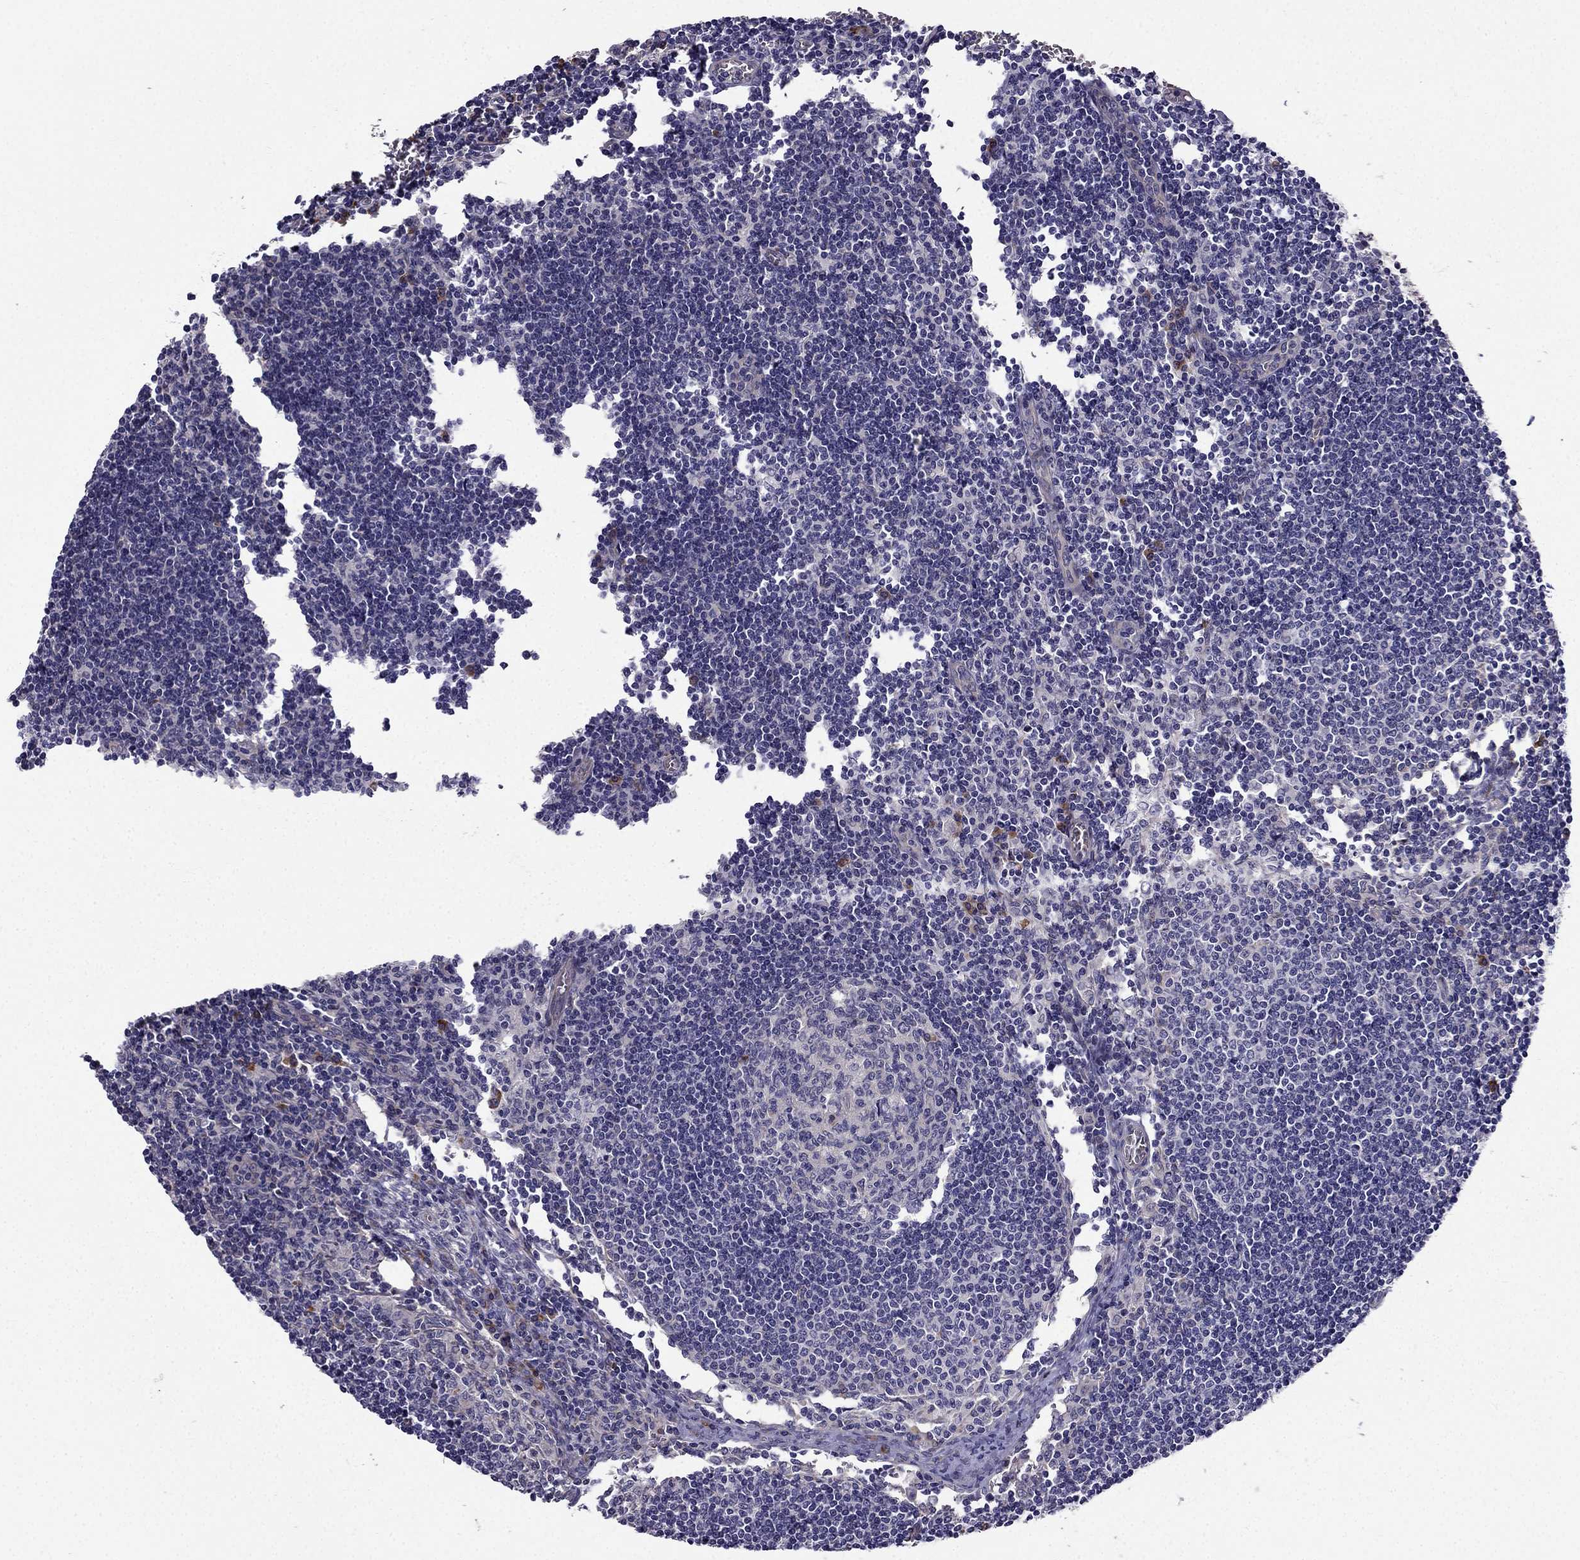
{"staining": {"intensity": "negative", "quantity": "none", "location": "none"}, "tissue": "lymph node", "cell_type": "Germinal center cells", "image_type": "normal", "snomed": [{"axis": "morphology", "description": "Normal tissue, NOS"}, {"axis": "topography", "description": "Lymph node"}], "caption": "The histopathology image reveals no staining of germinal center cells in benign lymph node. (Brightfield microscopy of DAB (3,3'-diaminobenzidine) immunohistochemistry at high magnification).", "gene": "ARHGEF28", "patient": {"sex": "male", "age": 59}}